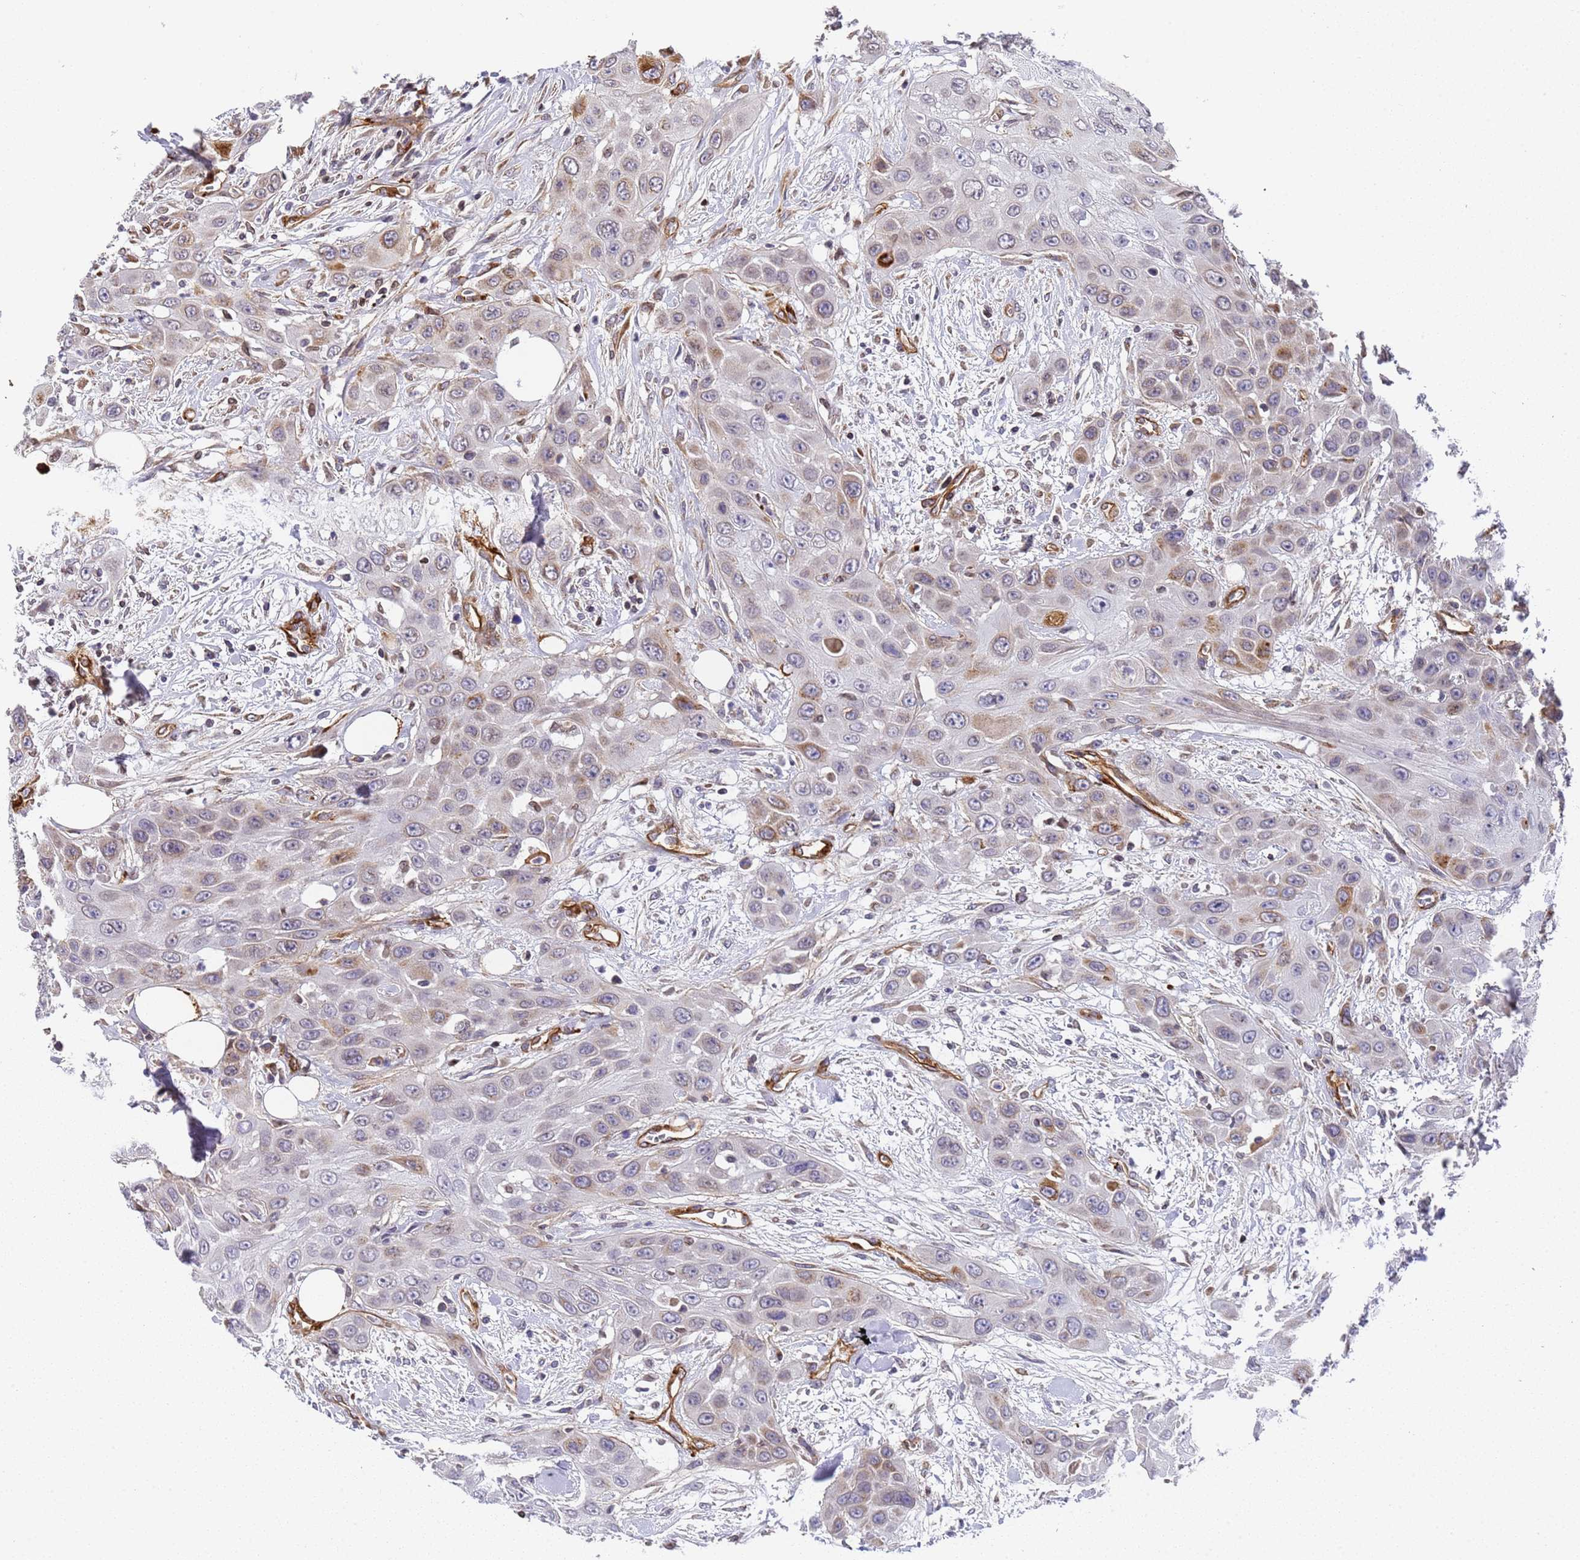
{"staining": {"intensity": "weak", "quantity": "<25%", "location": "cytoplasmic/membranous"}, "tissue": "head and neck cancer", "cell_type": "Tumor cells", "image_type": "cancer", "snomed": [{"axis": "morphology", "description": "Squamous cell carcinoma, NOS"}, {"axis": "topography", "description": "Head-Neck"}], "caption": "Human head and neck squamous cell carcinoma stained for a protein using IHC exhibits no positivity in tumor cells.", "gene": "IGFBP7", "patient": {"sex": "male", "age": 81}}